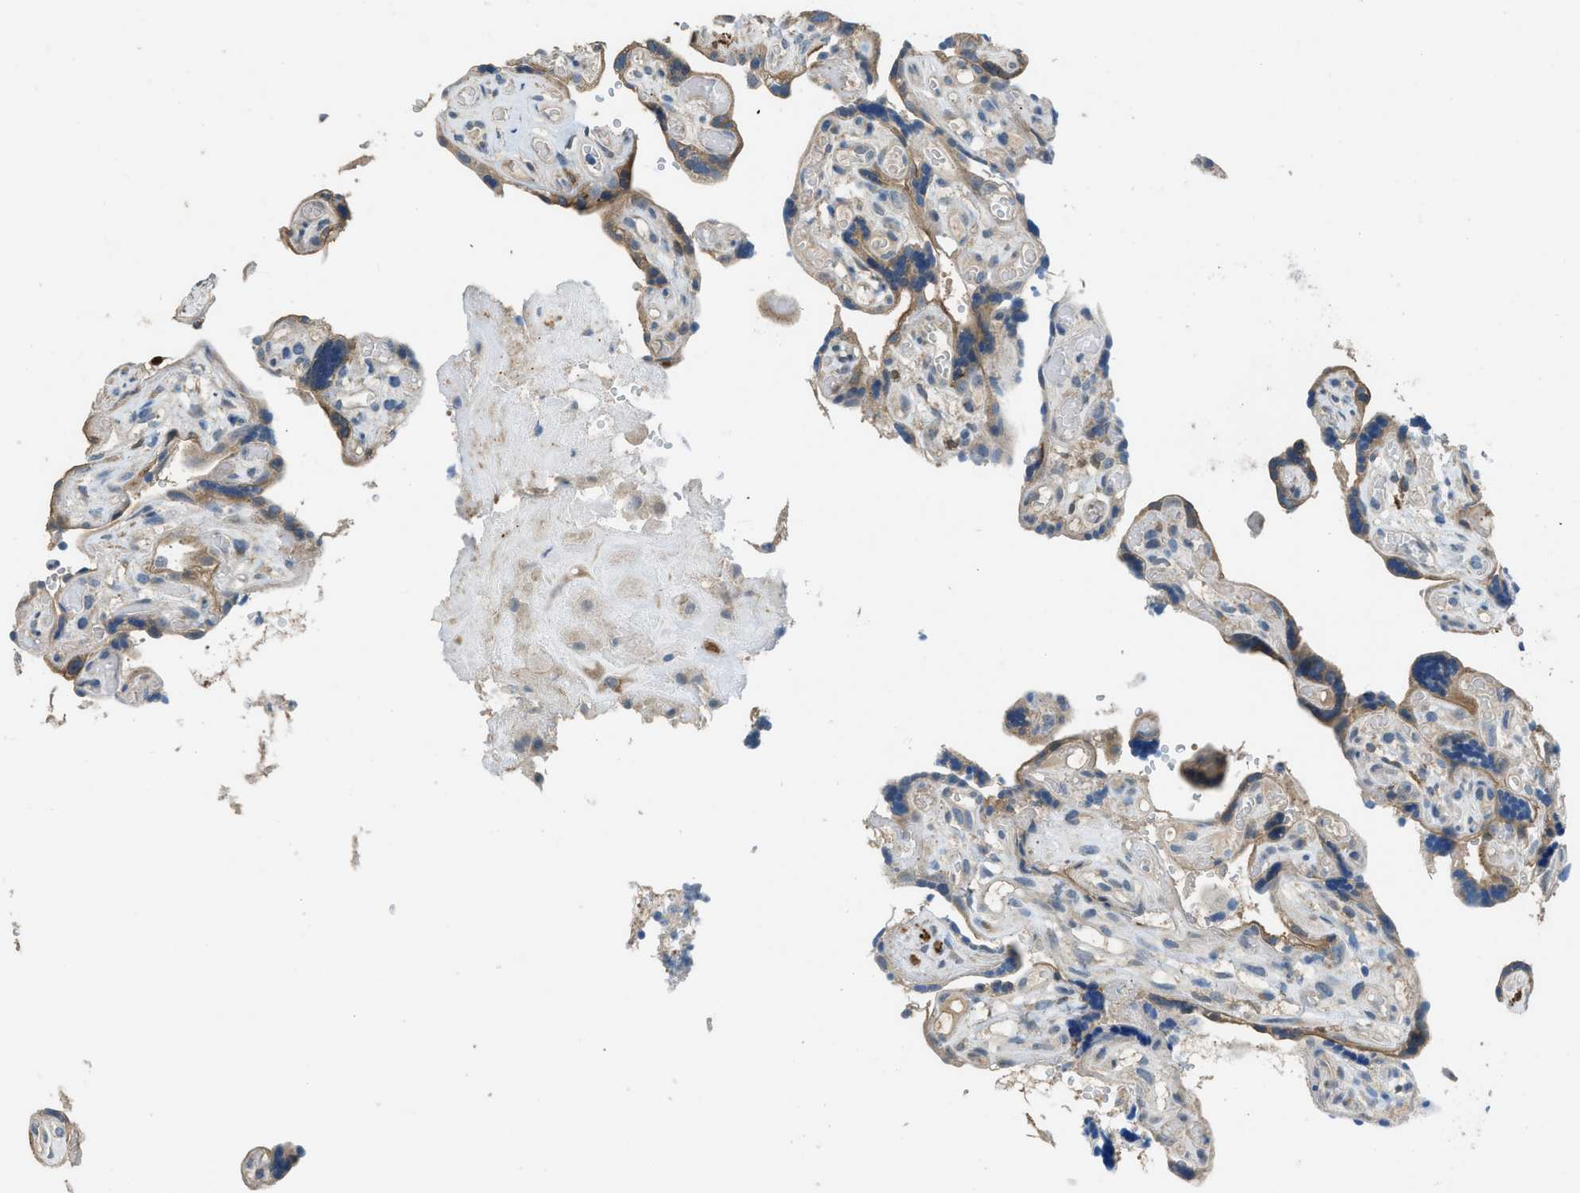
{"staining": {"intensity": "moderate", "quantity": ">75%", "location": "cytoplasmic/membranous"}, "tissue": "placenta", "cell_type": "Trophoblastic cells", "image_type": "normal", "snomed": [{"axis": "morphology", "description": "Normal tissue, NOS"}, {"axis": "topography", "description": "Placenta"}], "caption": "Immunohistochemistry (IHC) (DAB (3,3'-diaminobenzidine)) staining of normal placenta demonstrates moderate cytoplasmic/membranous protein positivity in approximately >75% of trophoblastic cells.", "gene": "TIMD4", "patient": {"sex": "female", "age": 30}}